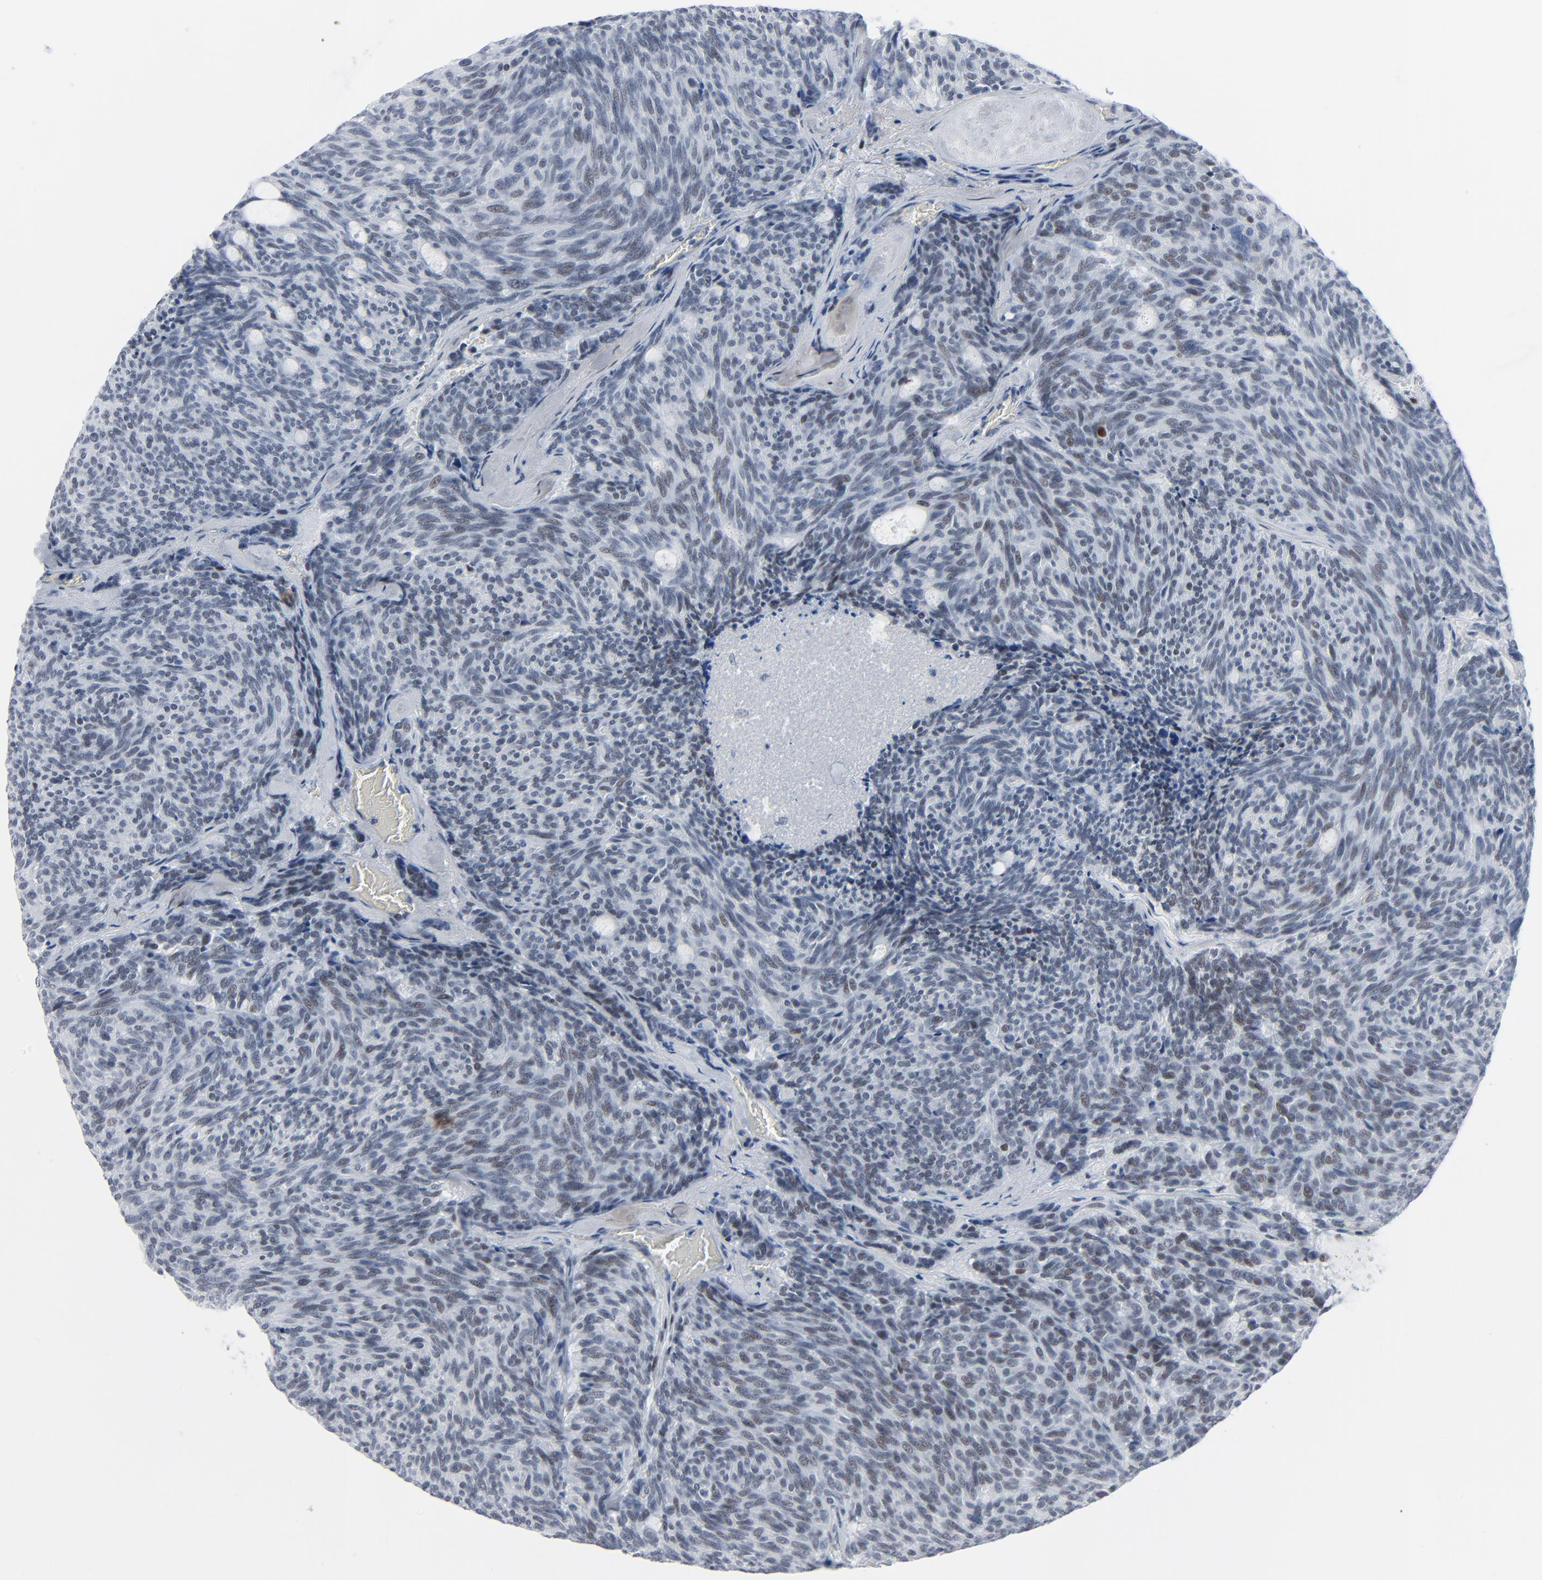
{"staining": {"intensity": "weak", "quantity": ">75%", "location": "nuclear"}, "tissue": "carcinoid", "cell_type": "Tumor cells", "image_type": "cancer", "snomed": [{"axis": "morphology", "description": "Carcinoid, malignant, NOS"}, {"axis": "topography", "description": "Pancreas"}], "caption": "Brown immunohistochemical staining in carcinoid (malignant) displays weak nuclear positivity in about >75% of tumor cells. The staining is performed using DAB brown chromogen to label protein expression. The nuclei are counter-stained blue using hematoxylin.", "gene": "SIRT1", "patient": {"sex": "female", "age": 54}}